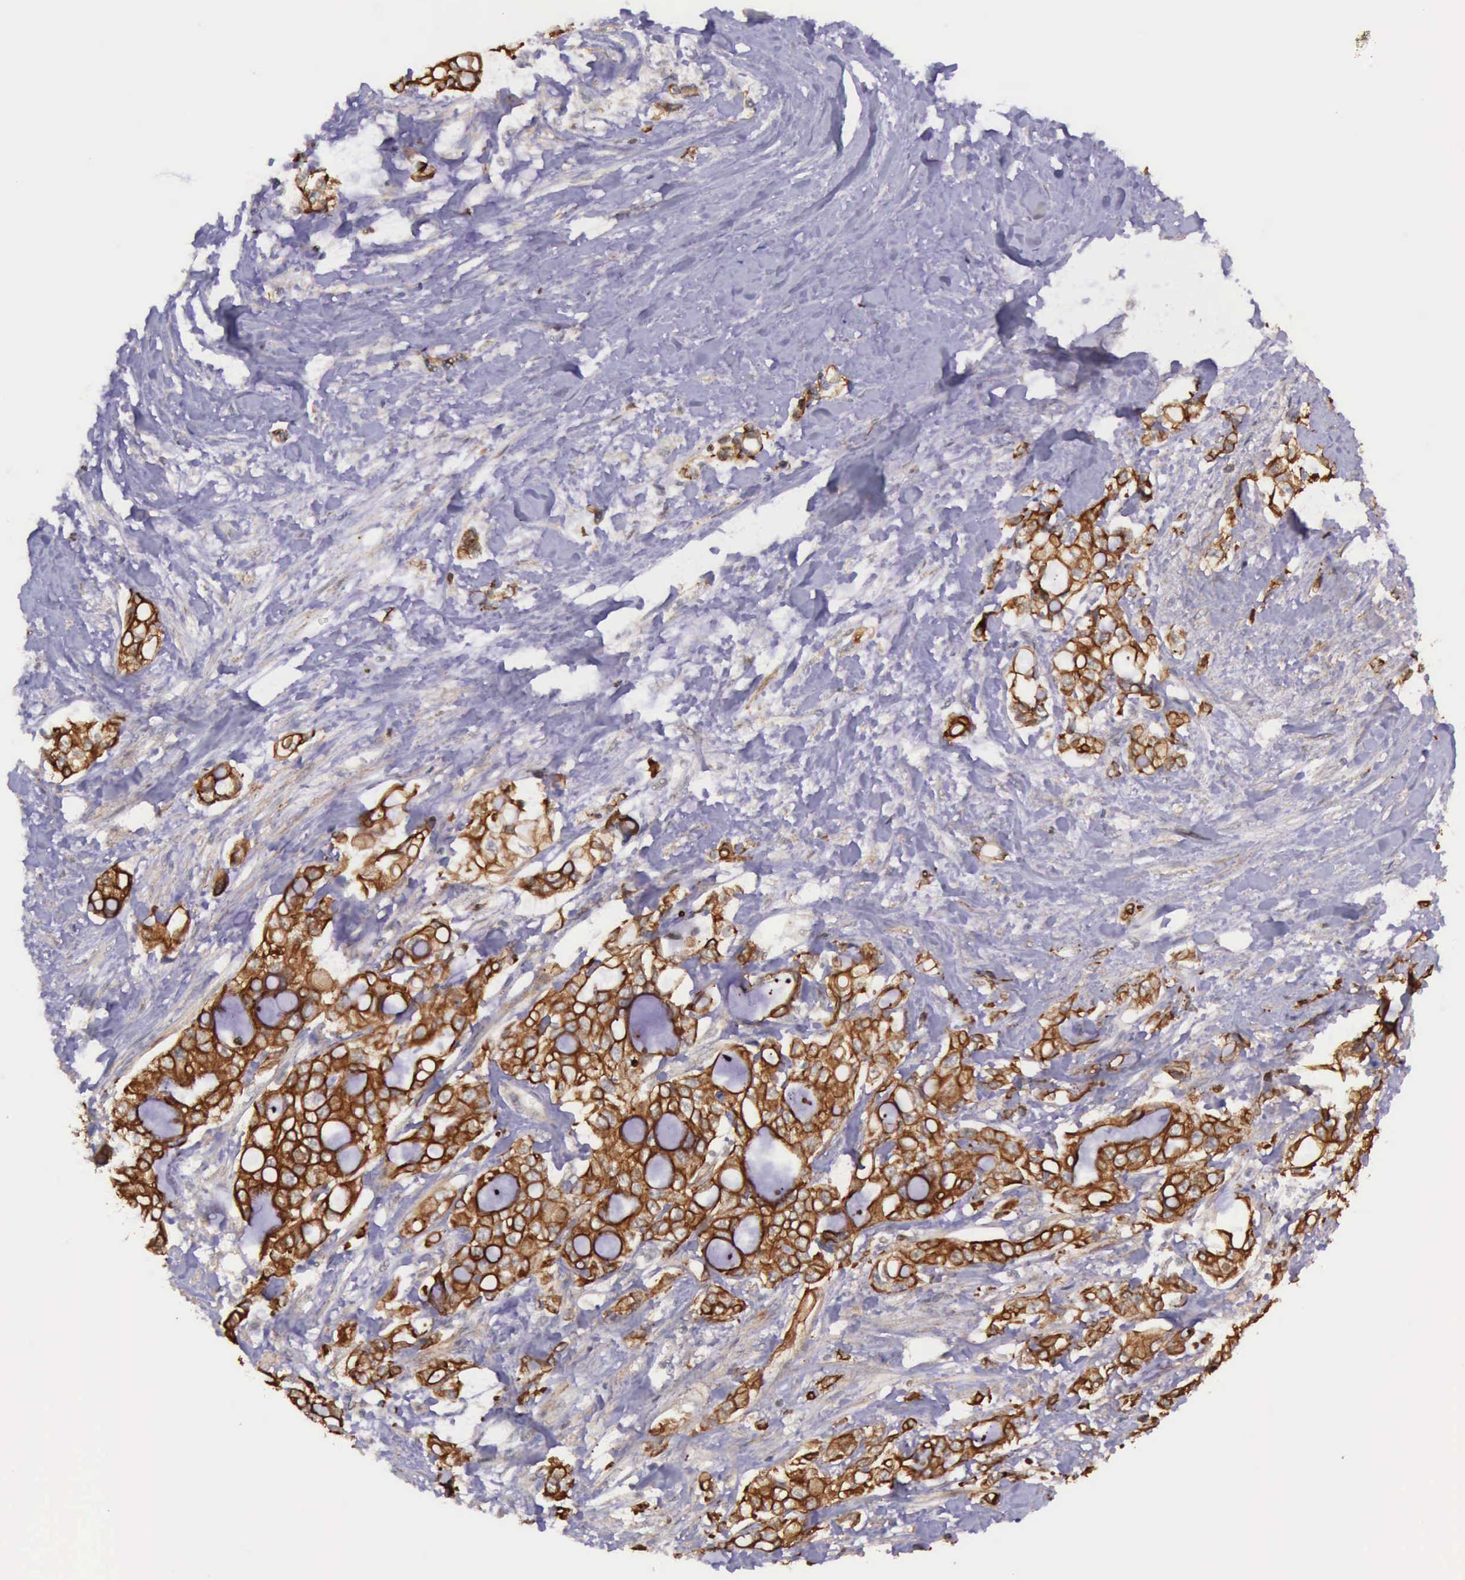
{"staining": {"intensity": "strong", "quantity": ">75%", "location": "cytoplasmic/membranous"}, "tissue": "pancreatic cancer", "cell_type": "Tumor cells", "image_type": "cancer", "snomed": [{"axis": "morphology", "description": "Adenocarcinoma, NOS"}, {"axis": "topography", "description": "Pancreas"}], "caption": "Strong cytoplasmic/membranous staining is present in approximately >75% of tumor cells in pancreatic cancer (adenocarcinoma).", "gene": "PRICKLE3", "patient": {"sex": "female", "age": 70}}